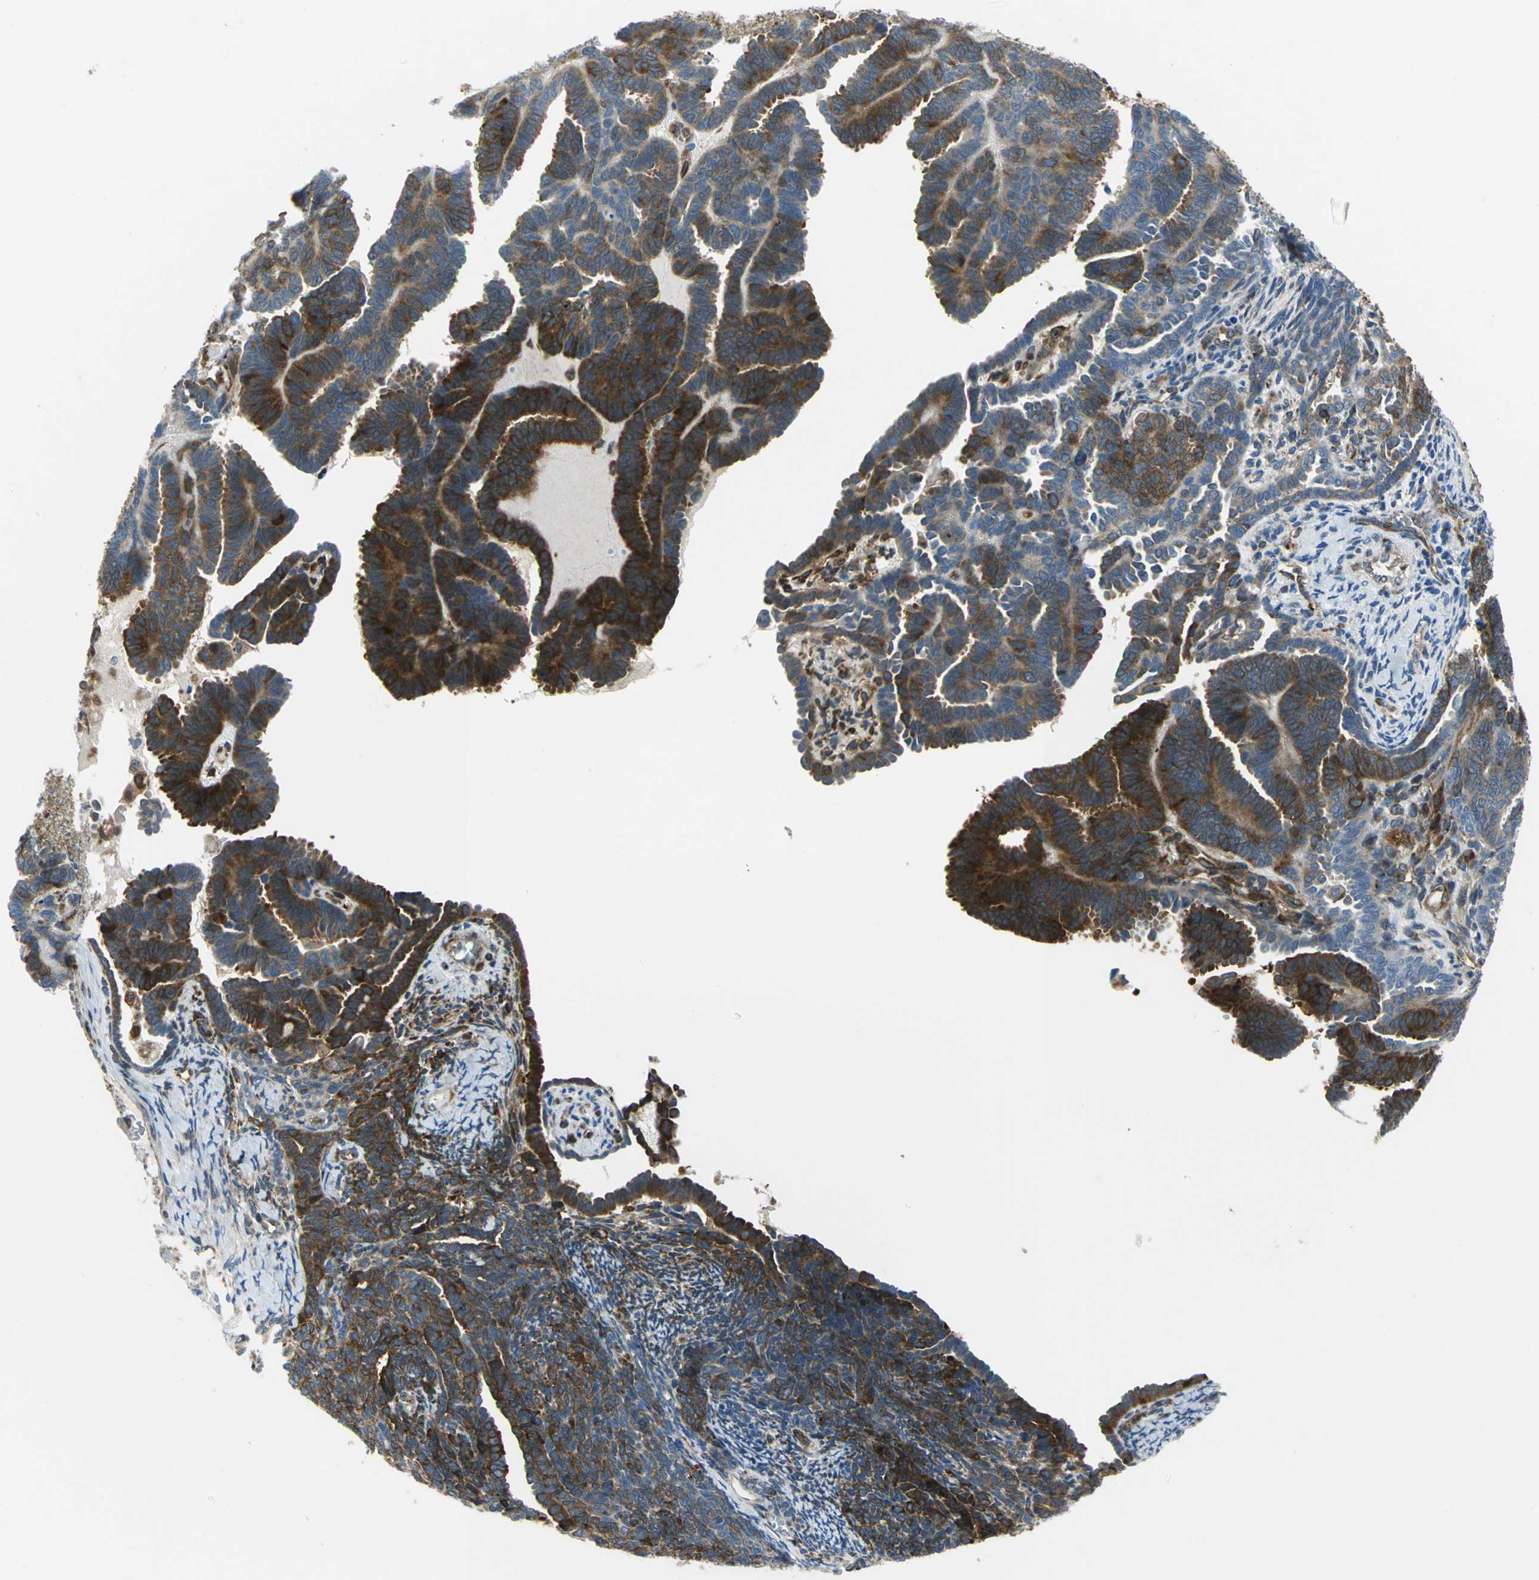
{"staining": {"intensity": "strong", "quantity": "25%-75%", "location": "cytoplasmic/membranous"}, "tissue": "endometrial cancer", "cell_type": "Tumor cells", "image_type": "cancer", "snomed": [{"axis": "morphology", "description": "Neoplasm, malignant, NOS"}, {"axis": "topography", "description": "Endometrium"}], "caption": "Strong cytoplasmic/membranous protein expression is identified in approximately 25%-75% of tumor cells in neoplasm (malignant) (endometrial).", "gene": "YBX1", "patient": {"sex": "female", "age": 74}}